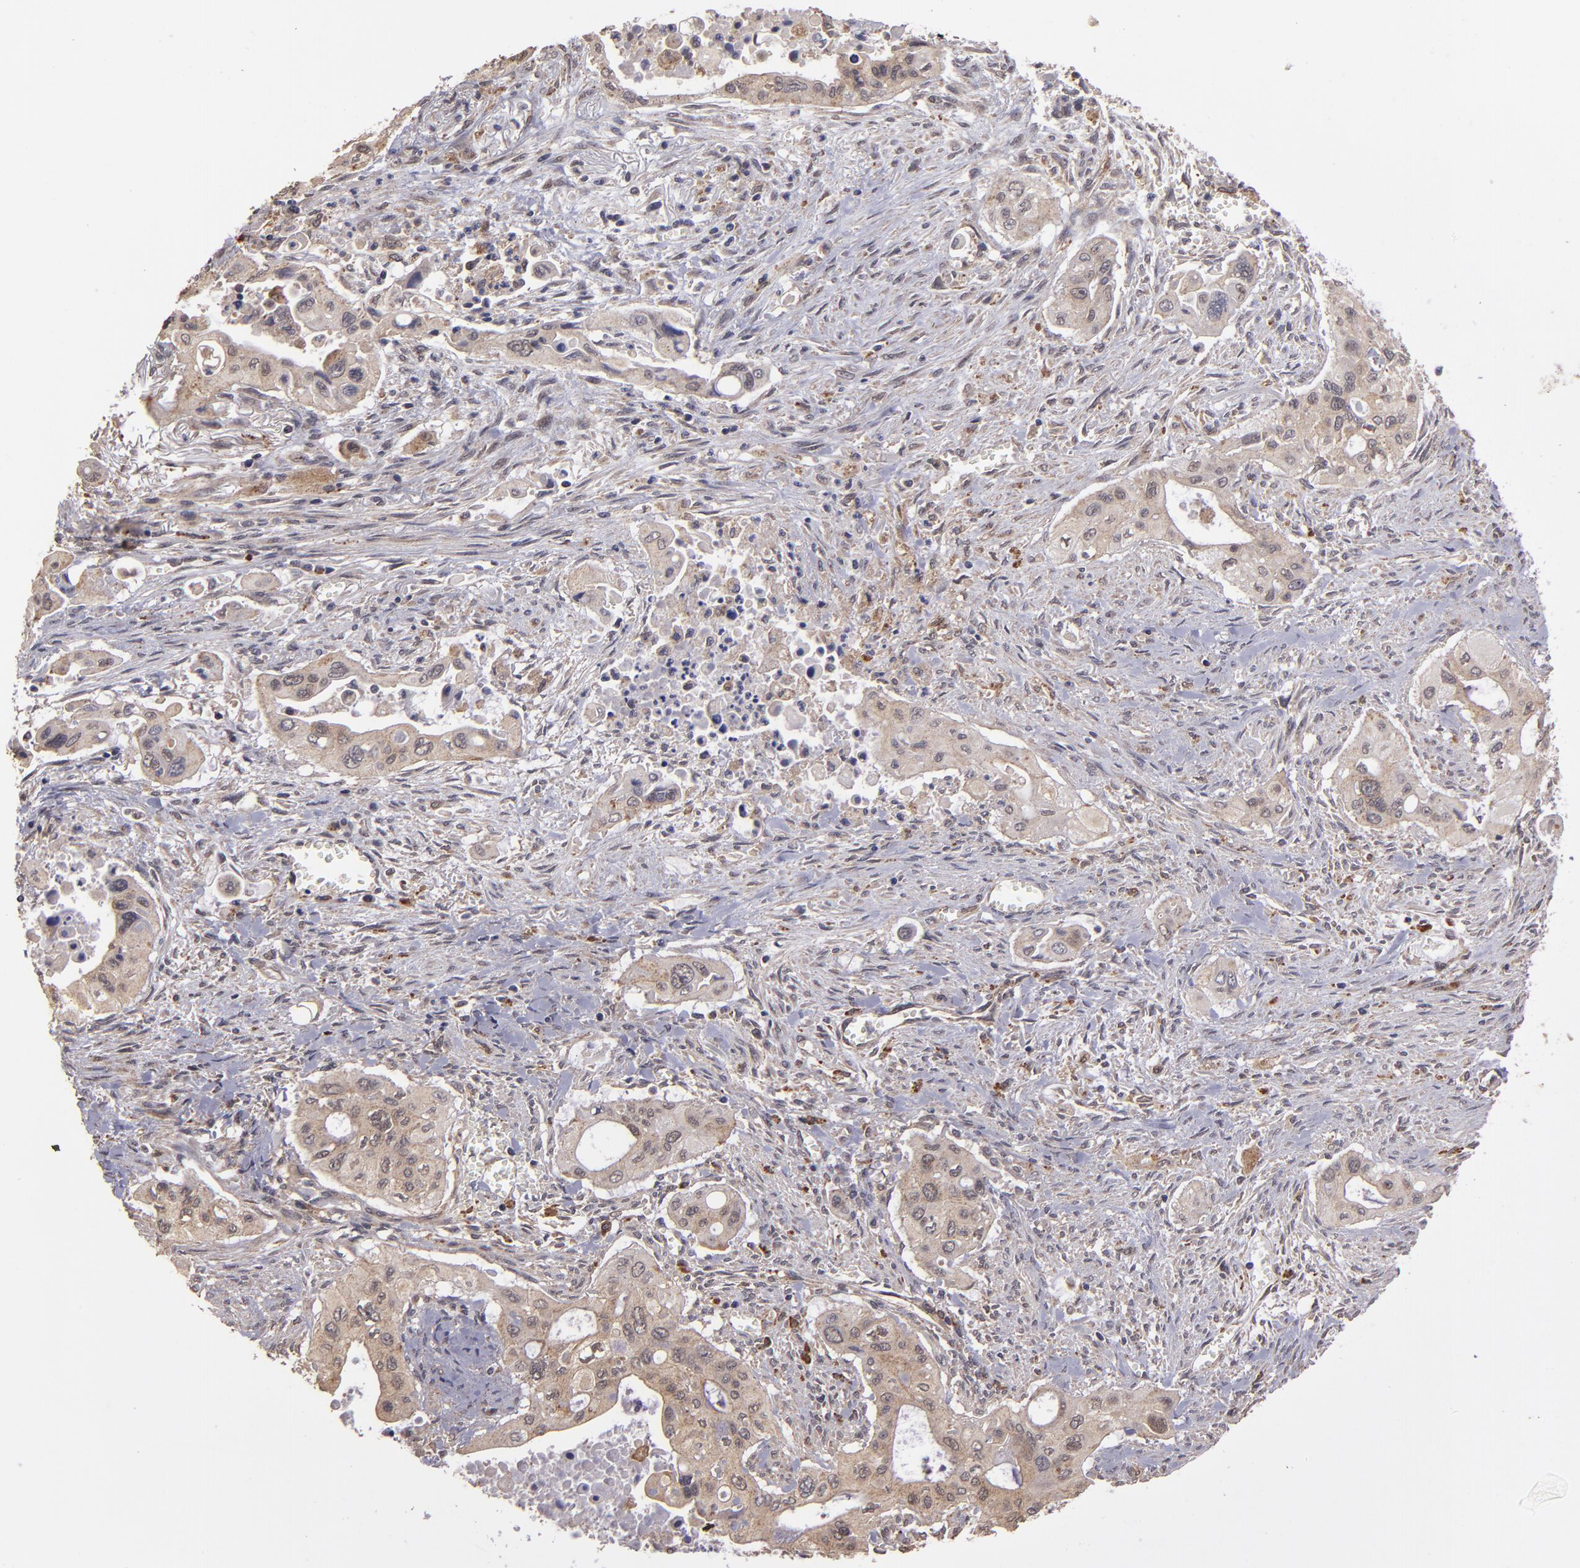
{"staining": {"intensity": "weak", "quantity": "25%-75%", "location": "cytoplasmic/membranous,nuclear"}, "tissue": "pancreatic cancer", "cell_type": "Tumor cells", "image_type": "cancer", "snomed": [{"axis": "morphology", "description": "Adenocarcinoma, NOS"}, {"axis": "topography", "description": "Pancreas"}], "caption": "Immunohistochemical staining of pancreatic cancer (adenocarcinoma) reveals low levels of weak cytoplasmic/membranous and nuclear protein expression in about 25%-75% of tumor cells. (DAB = brown stain, brightfield microscopy at high magnification).", "gene": "SIPA1L1", "patient": {"sex": "male", "age": 77}}